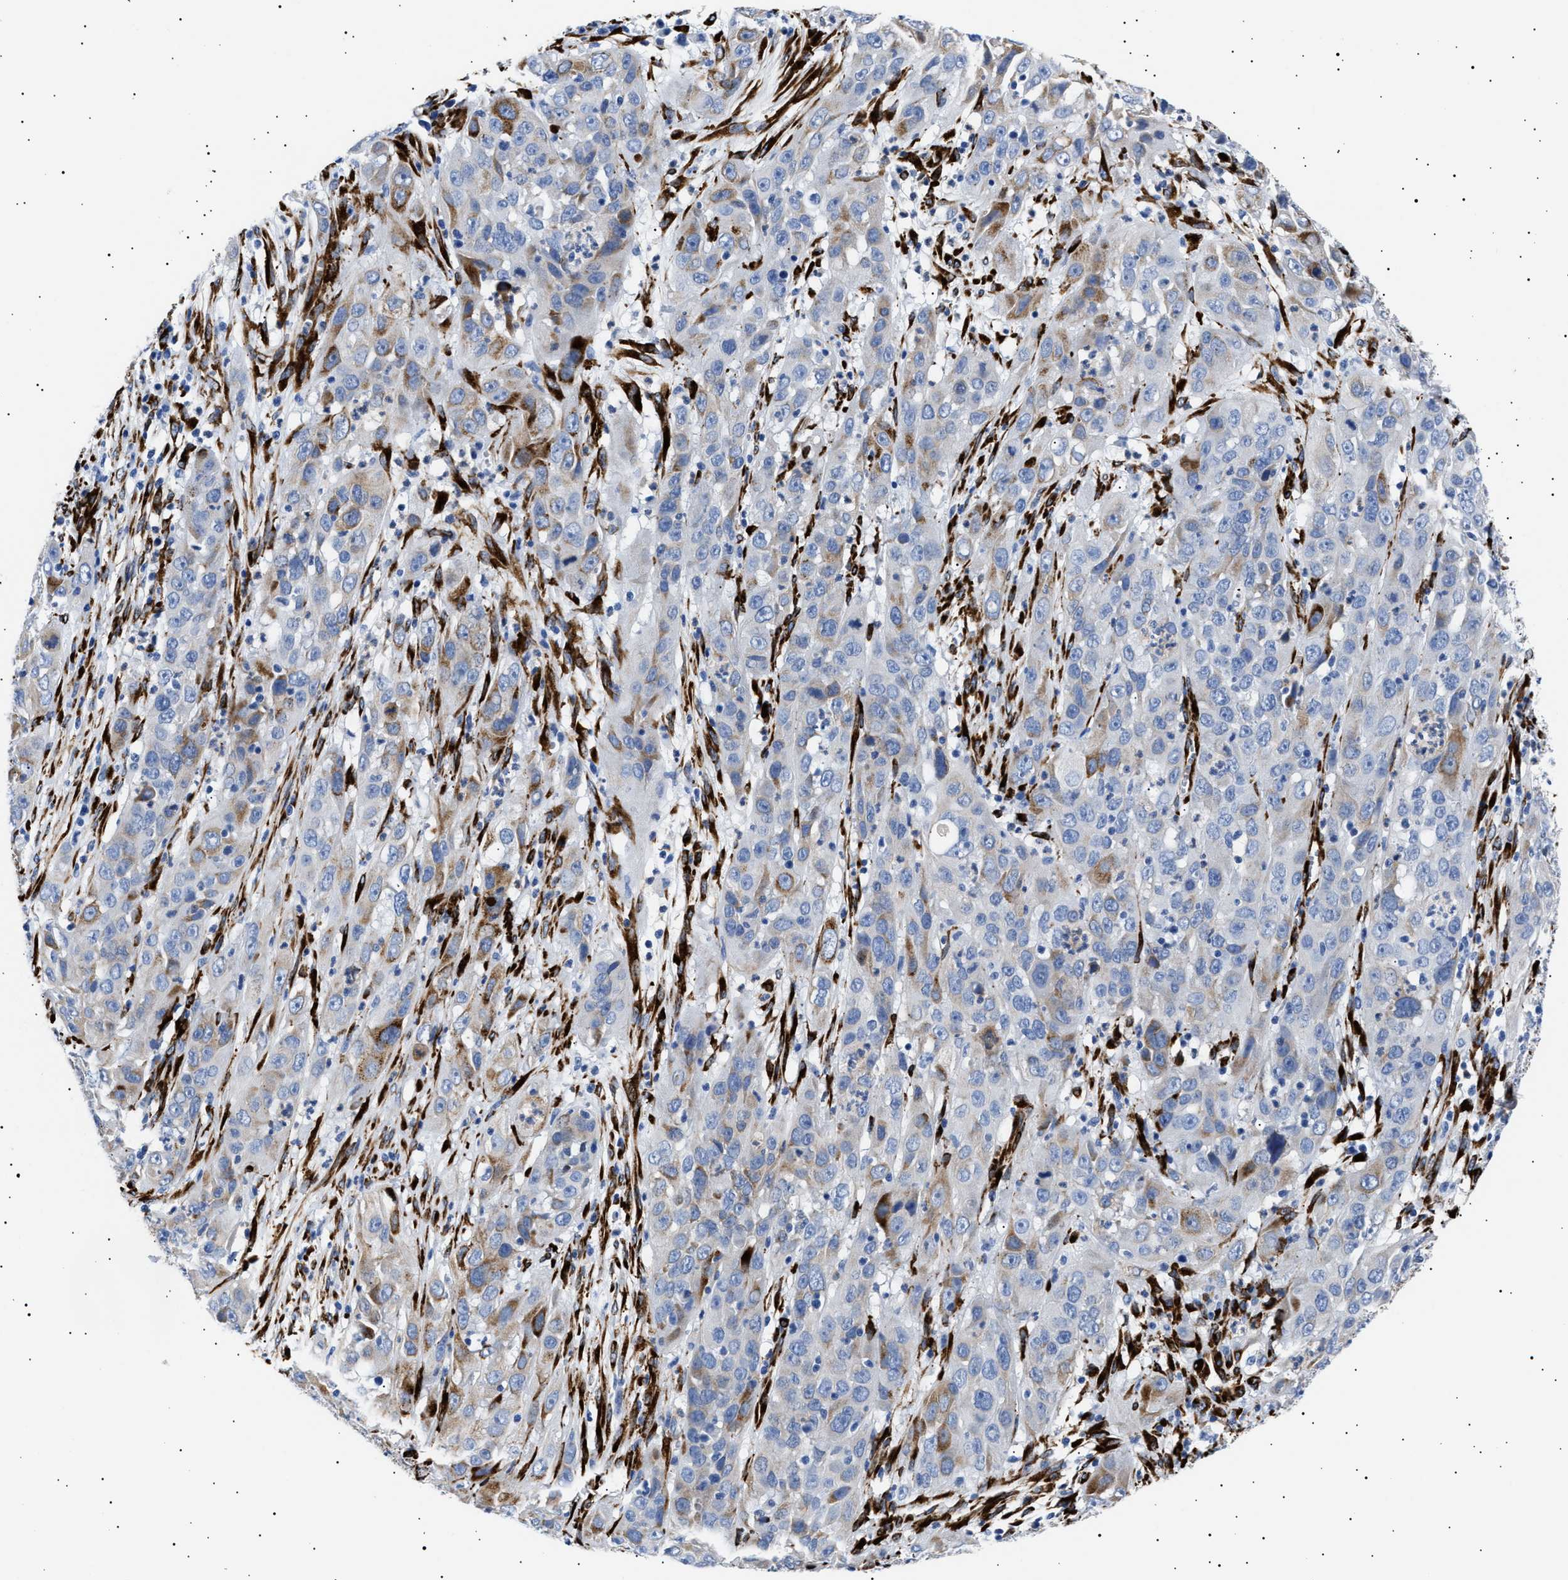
{"staining": {"intensity": "moderate", "quantity": "<25%", "location": "cytoplasmic/membranous"}, "tissue": "cervical cancer", "cell_type": "Tumor cells", "image_type": "cancer", "snomed": [{"axis": "morphology", "description": "Squamous cell carcinoma, NOS"}, {"axis": "topography", "description": "Cervix"}], "caption": "IHC (DAB) staining of human cervical cancer exhibits moderate cytoplasmic/membranous protein expression in approximately <25% of tumor cells.", "gene": "HEMGN", "patient": {"sex": "female", "age": 32}}